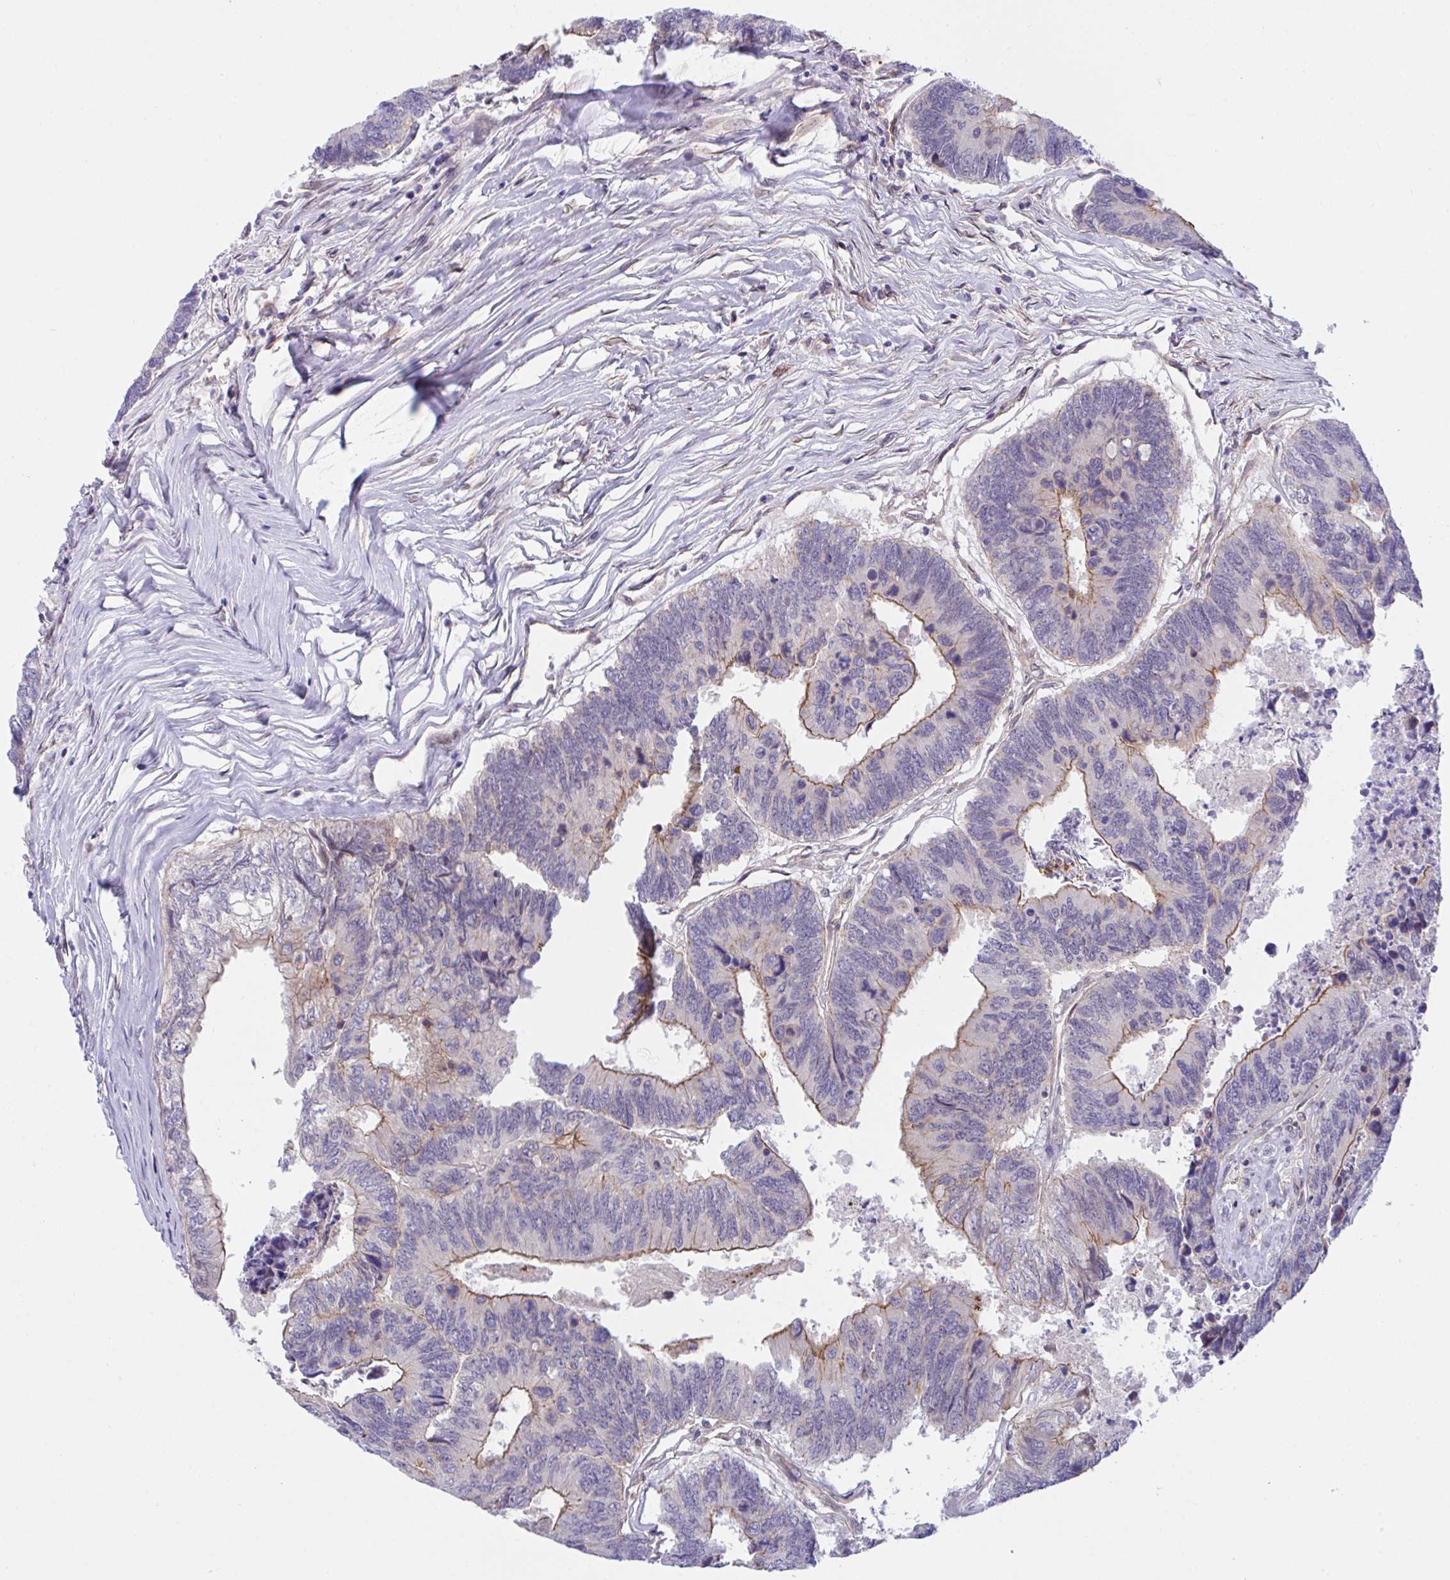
{"staining": {"intensity": "moderate", "quantity": "25%-75%", "location": "cytoplasmic/membranous"}, "tissue": "colorectal cancer", "cell_type": "Tumor cells", "image_type": "cancer", "snomed": [{"axis": "morphology", "description": "Adenocarcinoma, NOS"}, {"axis": "topography", "description": "Colon"}], "caption": "Human adenocarcinoma (colorectal) stained with a brown dye displays moderate cytoplasmic/membranous positive positivity in about 25%-75% of tumor cells.", "gene": "ZBED3", "patient": {"sex": "female", "age": 67}}